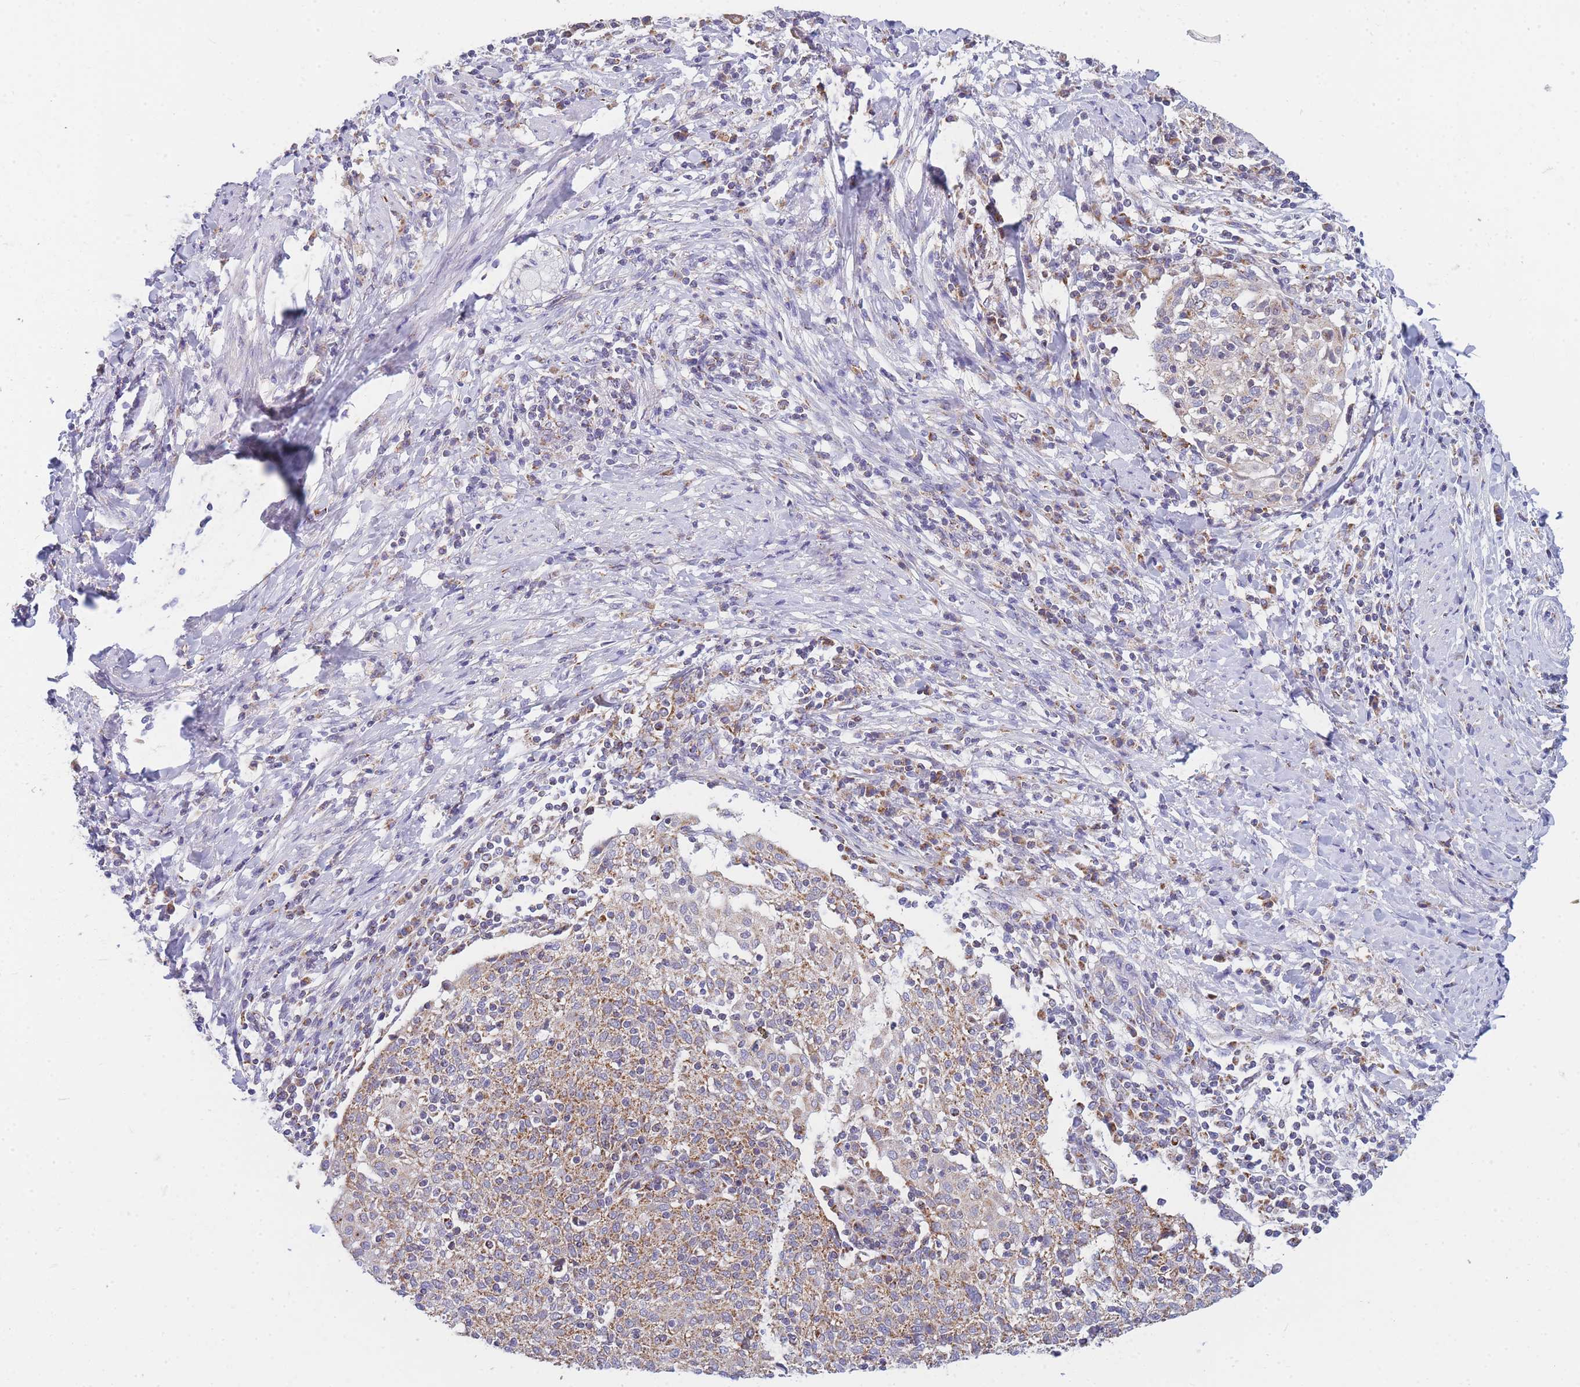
{"staining": {"intensity": "moderate", "quantity": "25%-75%", "location": "cytoplasmic/membranous"}, "tissue": "cervical cancer", "cell_type": "Tumor cells", "image_type": "cancer", "snomed": [{"axis": "morphology", "description": "Squamous cell carcinoma, NOS"}, {"axis": "topography", "description": "Cervix"}], "caption": "Cervical cancer (squamous cell carcinoma) was stained to show a protein in brown. There is medium levels of moderate cytoplasmic/membranous expression in approximately 25%-75% of tumor cells. (IHC, brightfield microscopy, high magnification).", "gene": "MRPS11", "patient": {"sex": "female", "age": 52}}